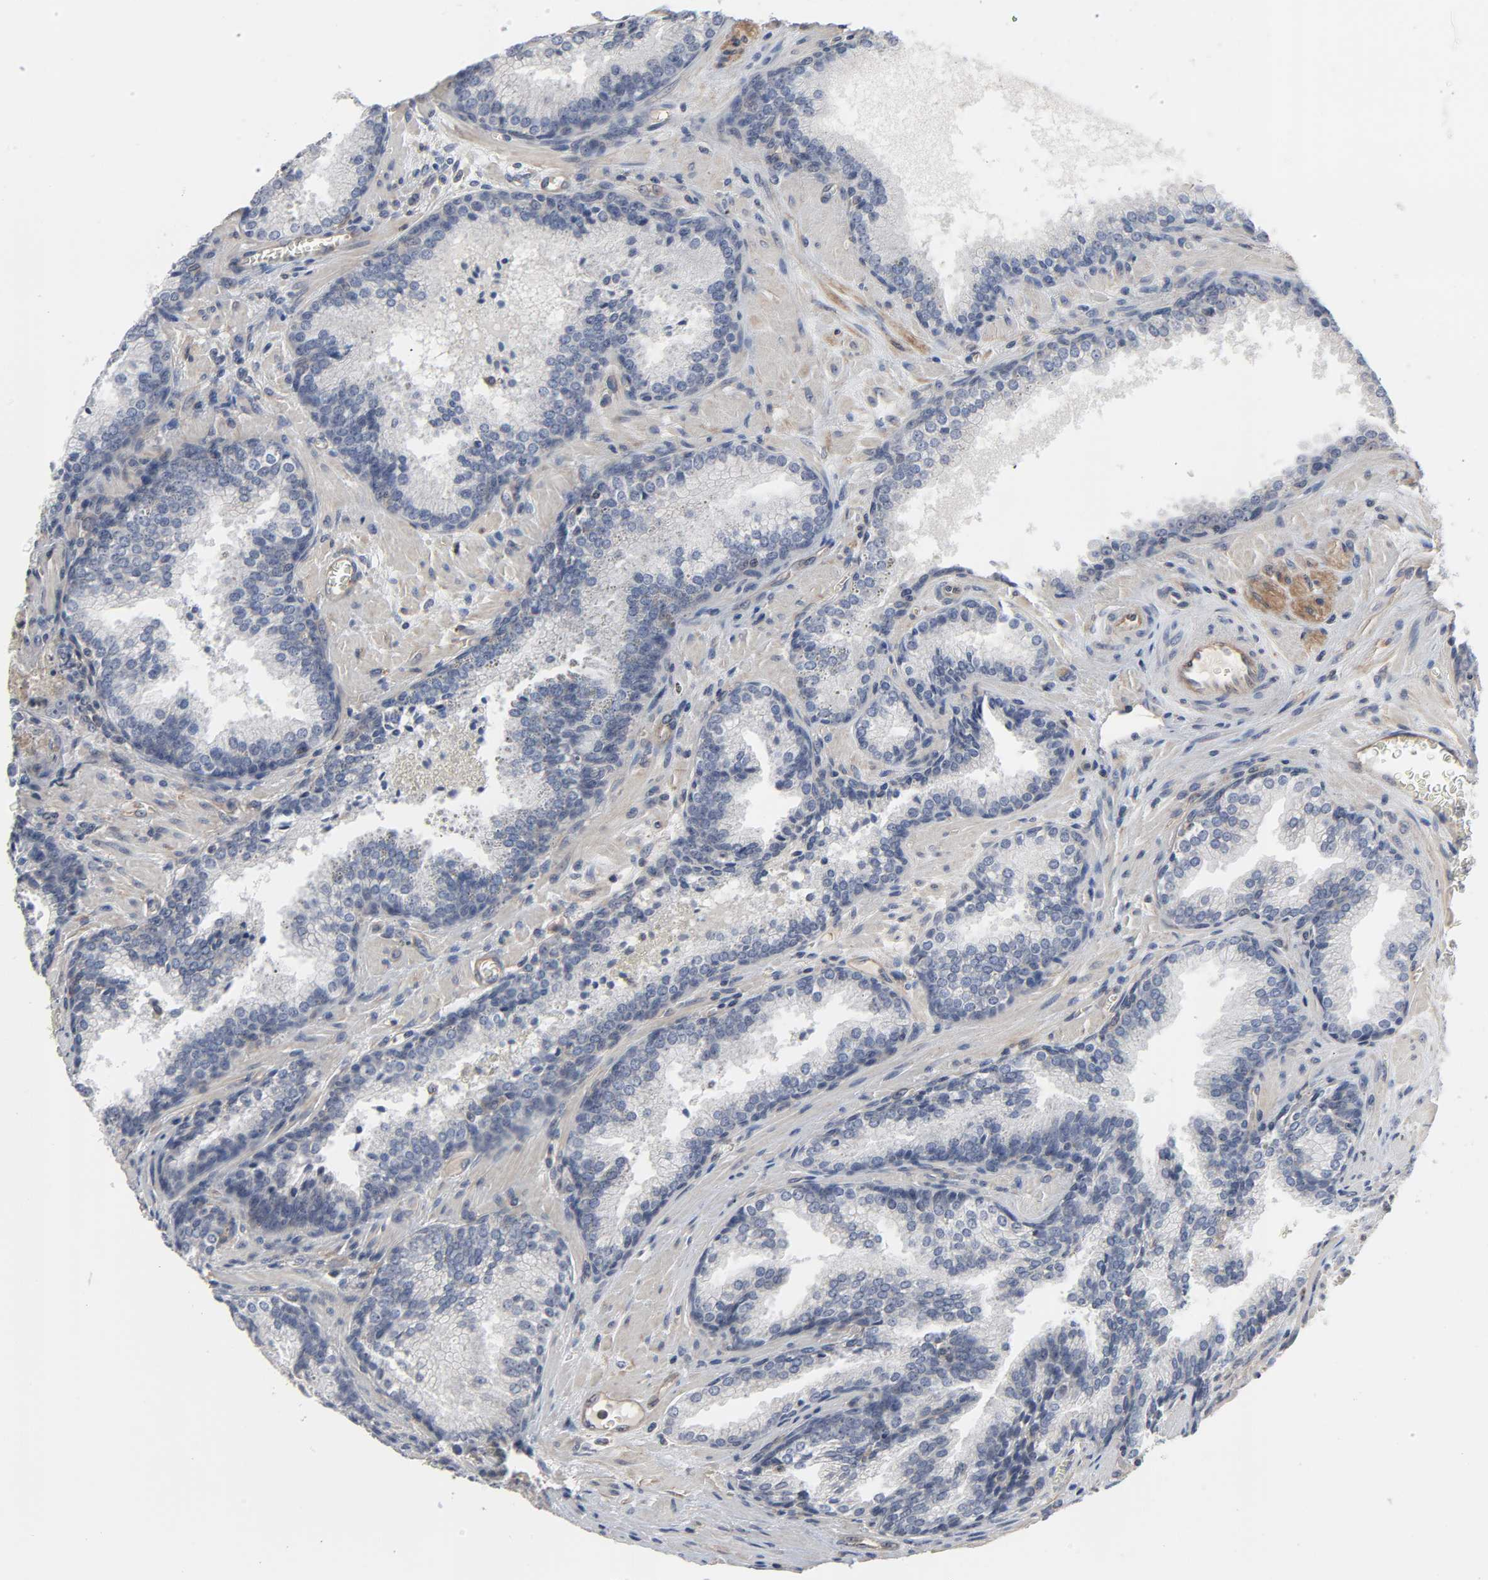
{"staining": {"intensity": "negative", "quantity": "none", "location": "none"}, "tissue": "prostate cancer", "cell_type": "Tumor cells", "image_type": "cancer", "snomed": [{"axis": "morphology", "description": "Adenocarcinoma, Low grade"}, {"axis": "topography", "description": "Prostate"}], "caption": "This micrograph is of adenocarcinoma (low-grade) (prostate) stained with IHC to label a protein in brown with the nuclei are counter-stained blue. There is no positivity in tumor cells.", "gene": "DDX10", "patient": {"sex": "male", "age": 60}}